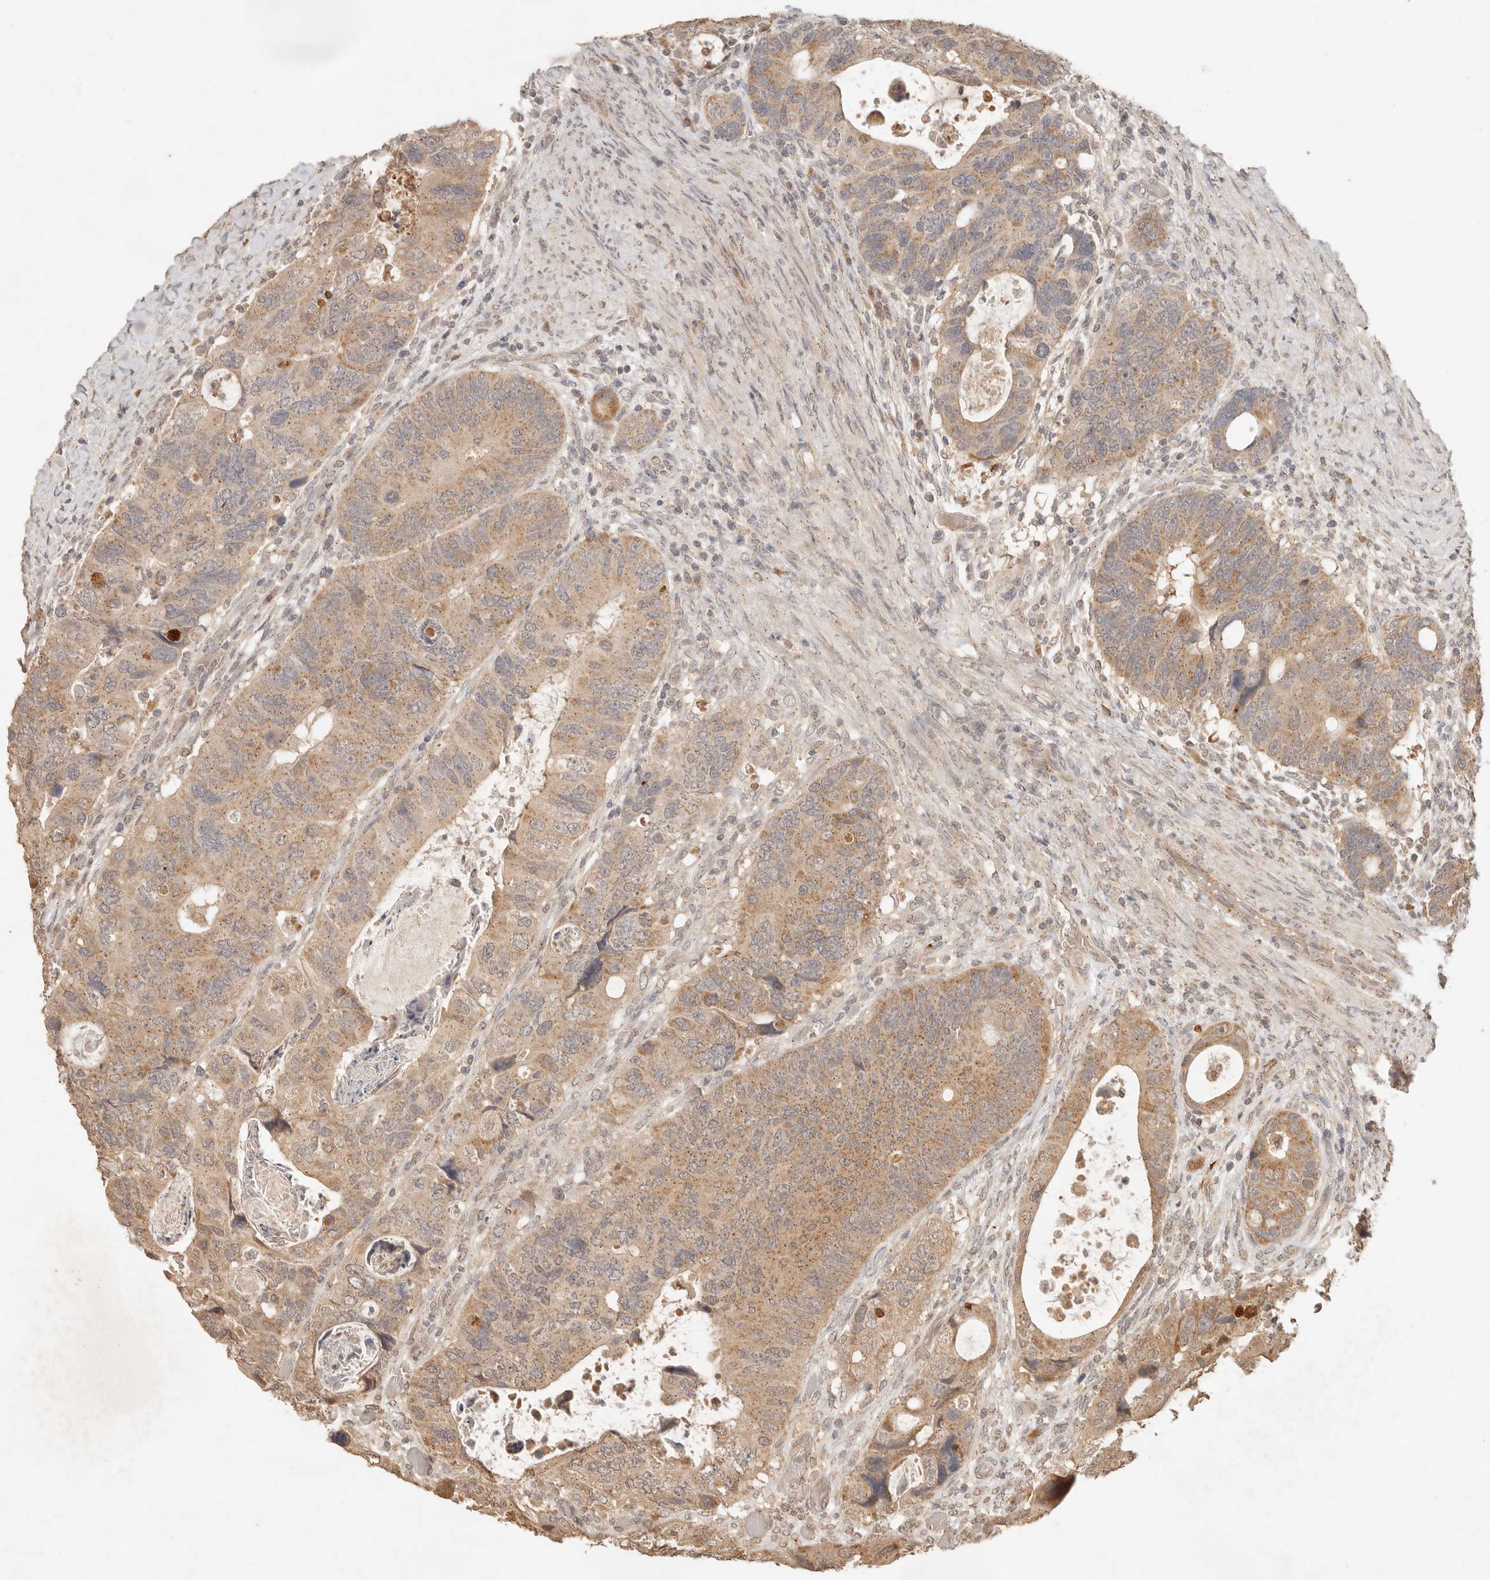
{"staining": {"intensity": "moderate", "quantity": ">75%", "location": "cytoplasmic/membranous"}, "tissue": "colorectal cancer", "cell_type": "Tumor cells", "image_type": "cancer", "snomed": [{"axis": "morphology", "description": "Adenocarcinoma, NOS"}, {"axis": "topography", "description": "Rectum"}], "caption": "The image exhibits staining of colorectal cancer (adenocarcinoma), revealing moderate cytoplasmic/membranous protein staining (brown color) within tumor cells.", "gene": "LMO4", "patient": {"sex": "male", "age": 59}}